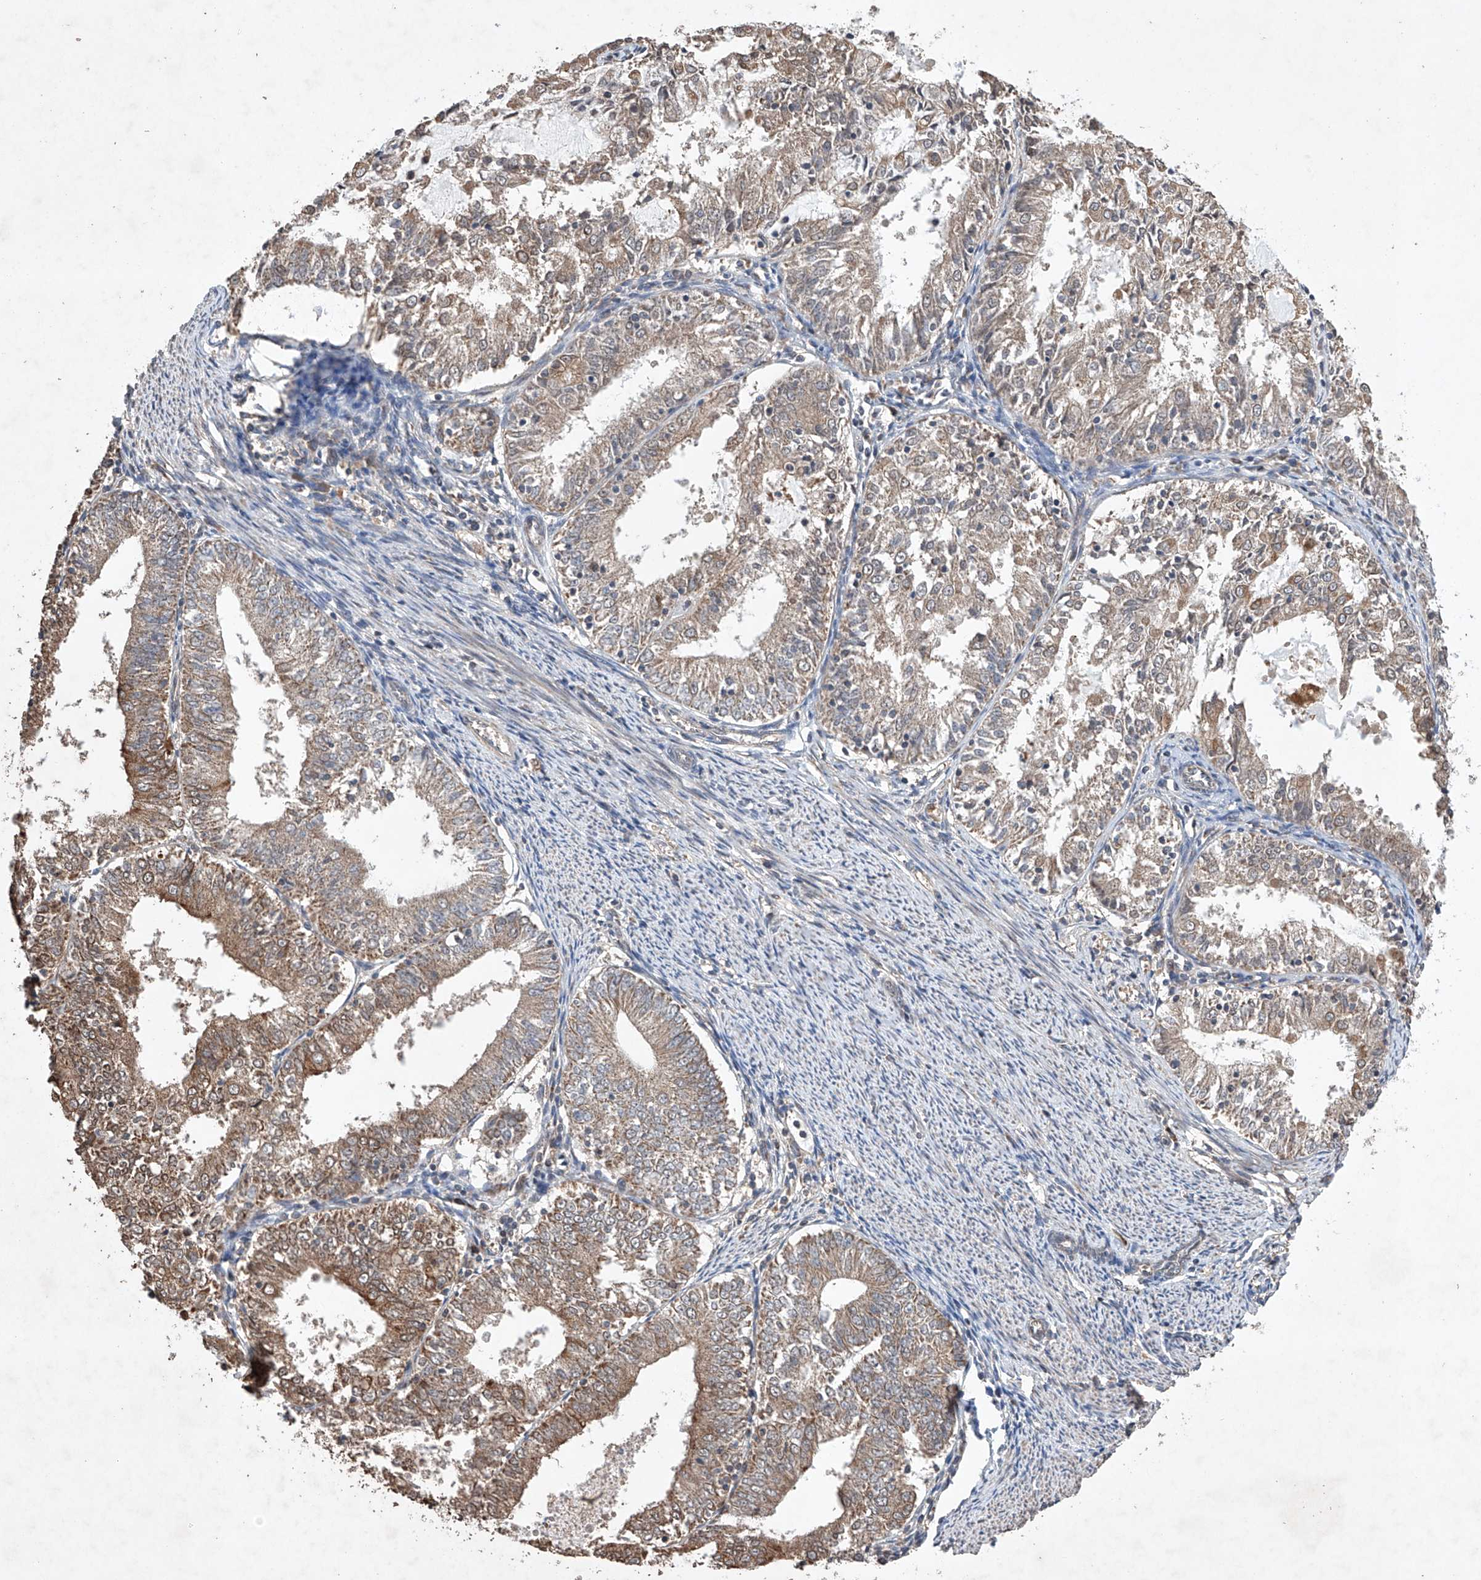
{"staining": {"intensity": "weak", "quantity": ">75%", "location": "cytoplasmic/membranous"}, "tissue": "endometrial cancer", "cell_type": "Tumor cells", "image_type": "cancer", "snomed": [{"axis": "morphology", "description": "Adenocarcinoma, NOS"}, {"axis": "topography", "description": "Endometrium"}], "caption": "High-magnification brightfield microscopy of endometrial cancer stained with DAB (3,3'-diaminobenzidine) (brown) and counterstained with hematoxylin (blue). tumor cells exhibit weak cytoplasmic/membranous staining is present in about>75% of cells. The staining was performed using DAB, with brown indicating positive protein expression. Nuclei are stained blue with hematoxylin.", "gene": "LURAP1", "patient": {"sex": "female", "age": 57}}